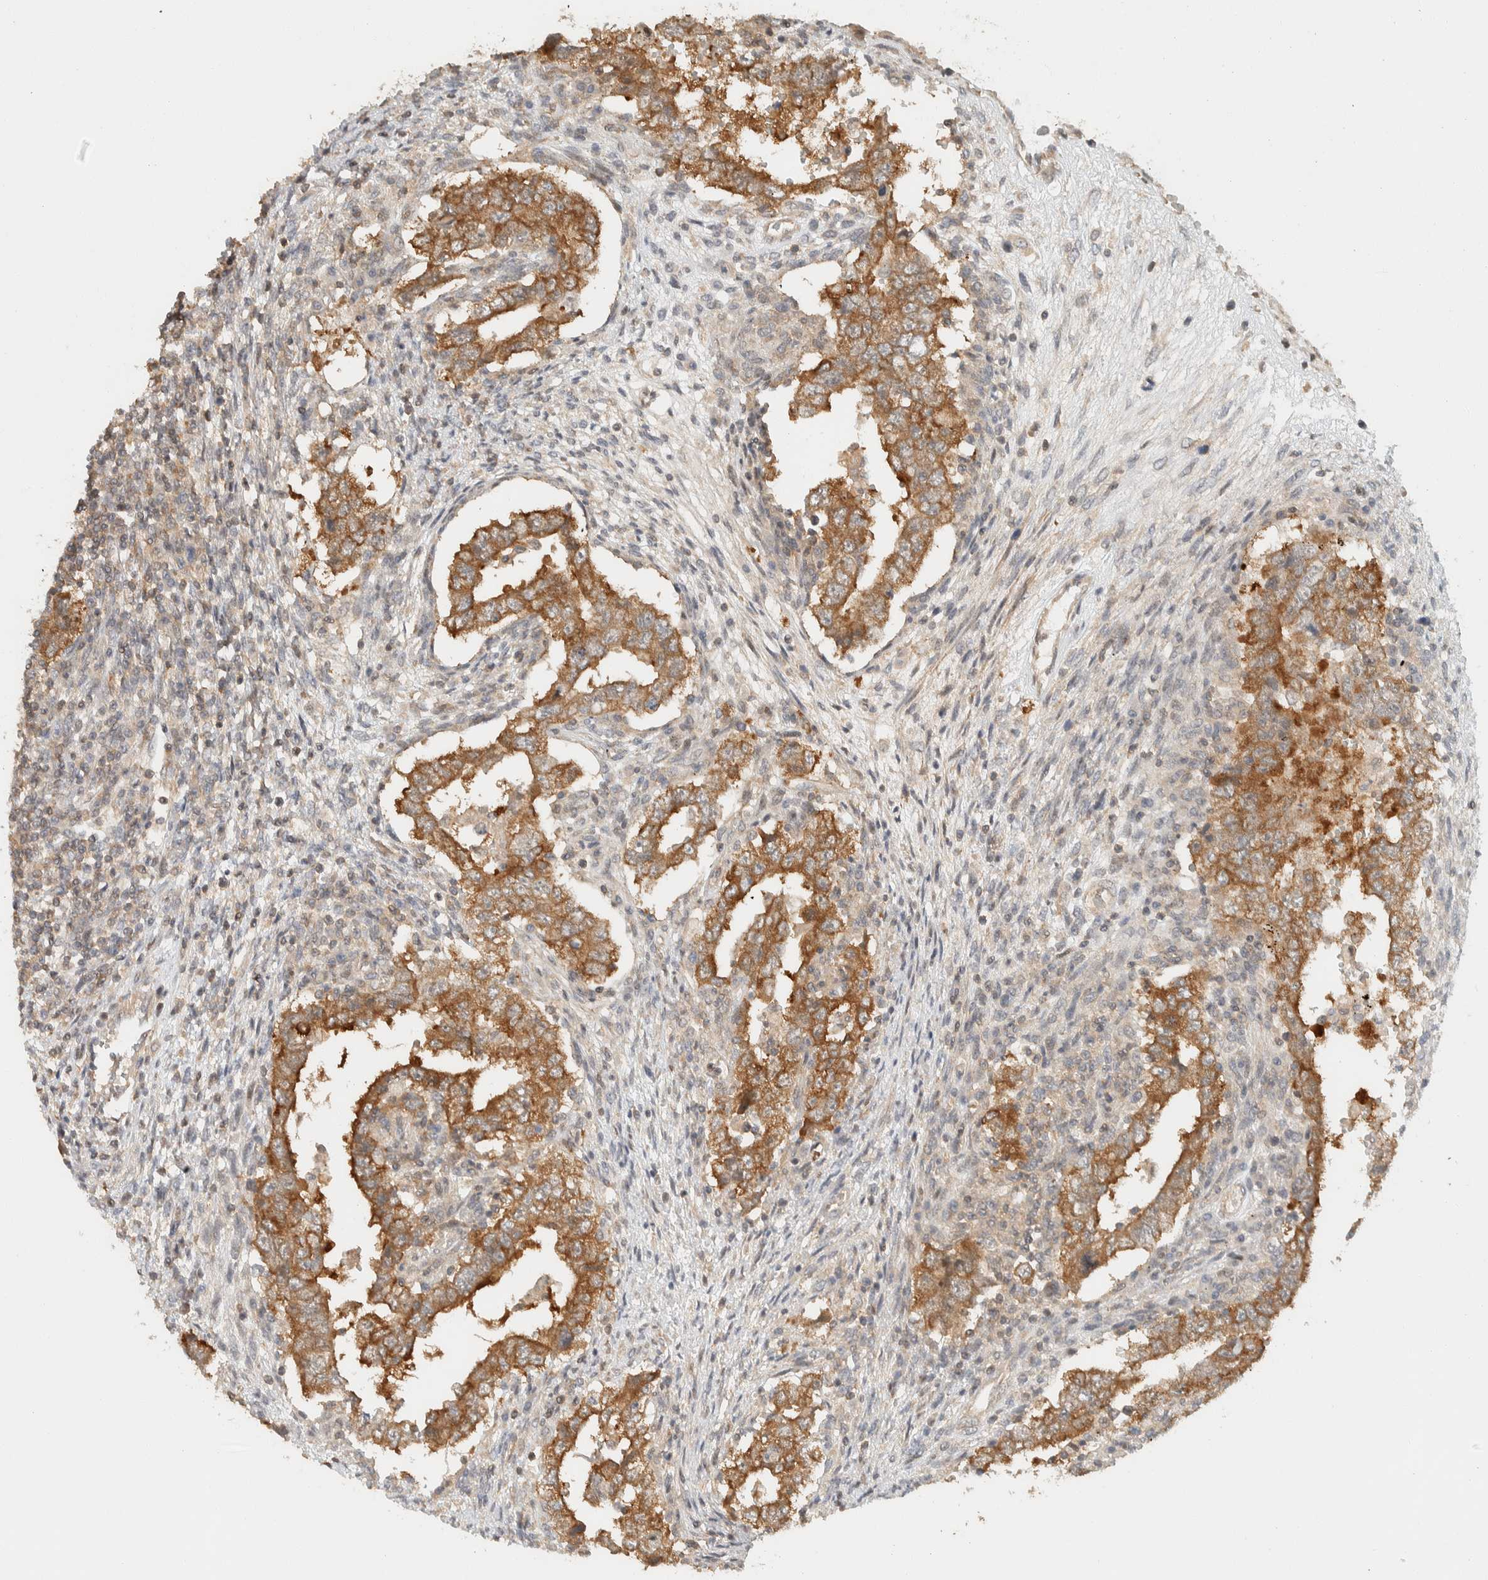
{"staining": {"intensity": "moderate", "quantity": ">75%", "location": "cytoplasmic/membranous"}, "tissue": "testis cancer", "cell_type": "Tumor cells", "image_type": "cancer", "snomed": [{"axis": "morphology", "description": "Carcinoma, Embryonal, NOS"}, {"axis": "topography", "description": "Testis"}], "caption": "Brown immunohistochemical staining in testis cancer (embryonal carcinoma) shows moderate cytoplasmic/membranous expression in about >75% of tumor cells.", "gene": "ARFGEF1", "patient": {"sex": "male", "age": 26}}